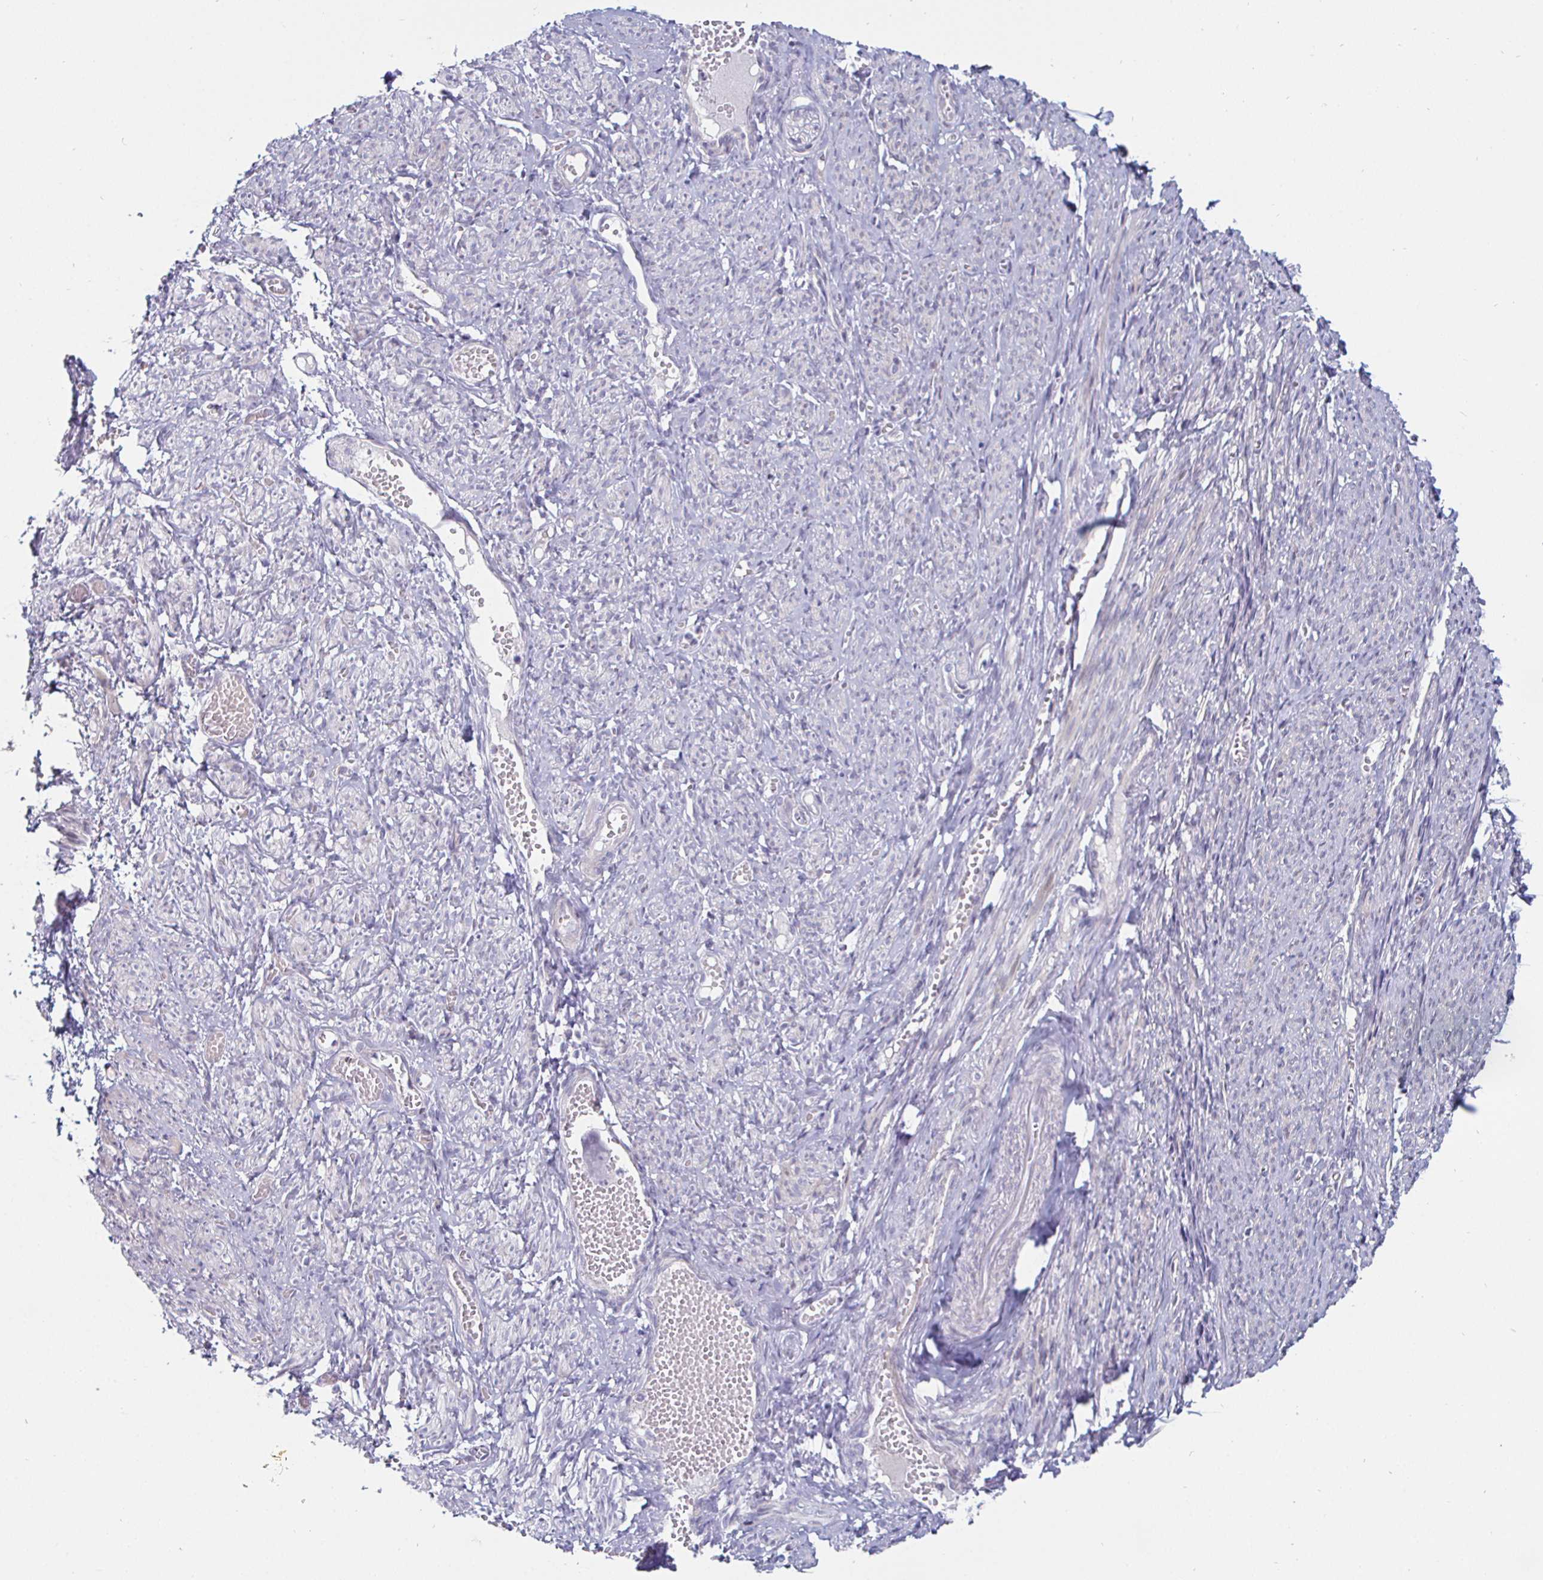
{"staining": {"intensity": "weak", "quantity": "<25%", "location": "nuclear"}, "tissue": "smooth muscle", "cell_type": "Smooth muscle cells", "image_type": "normal", "snomed": [{"axis": "morphology", "description": "Normal tissue, NOS"}, {"axis": "topography", "description": "Smooth muscle"}], "caption": "A photomicrograph of smooth muscle stained for a protein demonstrates no brown staining in smooth muscle cells.", "gene": "DMRTB1", "patient": {"sex": "female", "age": 65}}